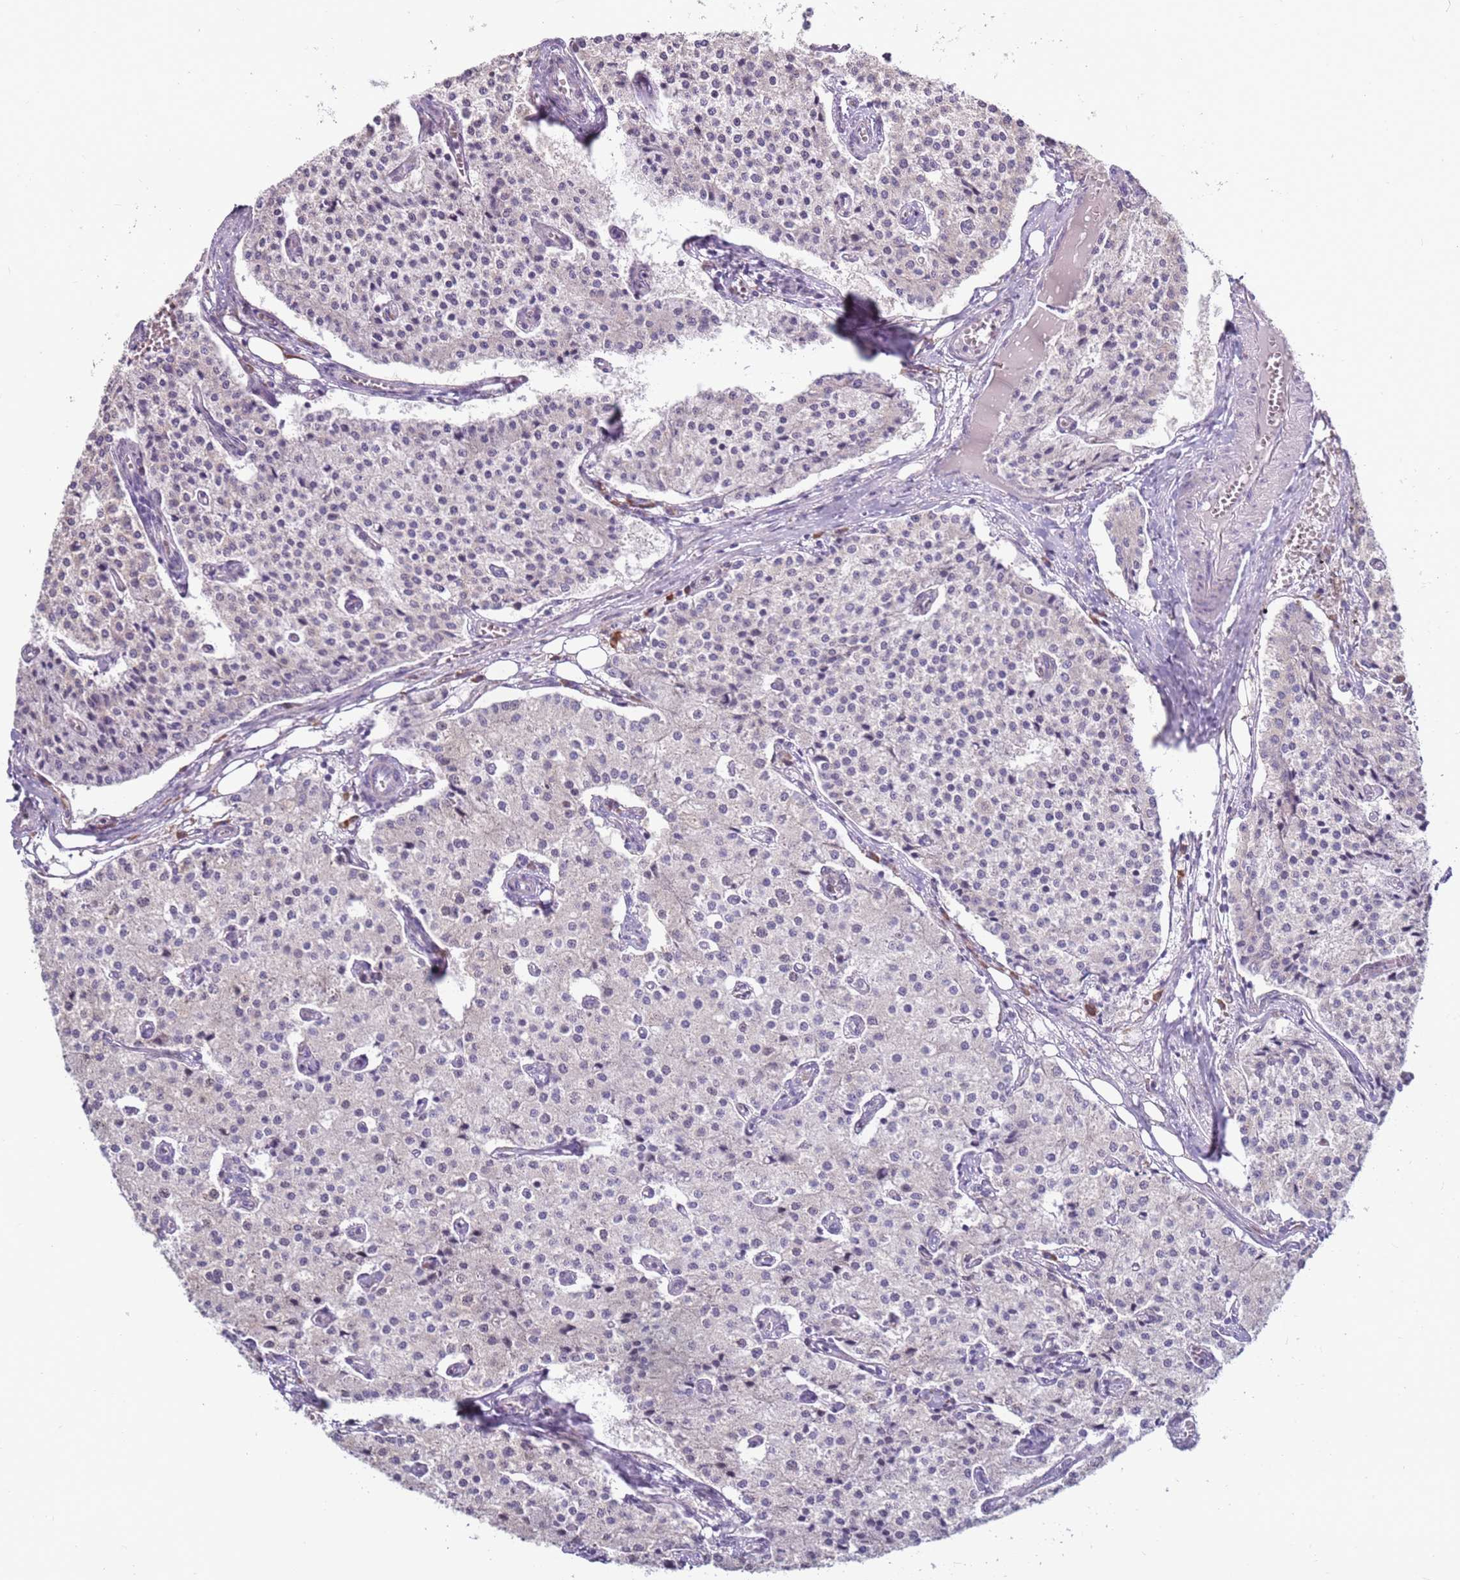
{"staining": {"intensity": "negative", "quantity": "none", "location": "none"}, "tissue": "carcinoid", "cell_type": "Tumor cells", "image_type": "cancer", "snomed": [{"axis": "morphology", "description": "Carcinoid, malignant, NOS"}, {"axis": "topography", "description": "Colon"}], "caption": "Immunohistochemical staining of human carcinoid displays no significant staining in tumor cells.", "gene": "UCMA", "patient": {"sex": "female", "age": 52}}